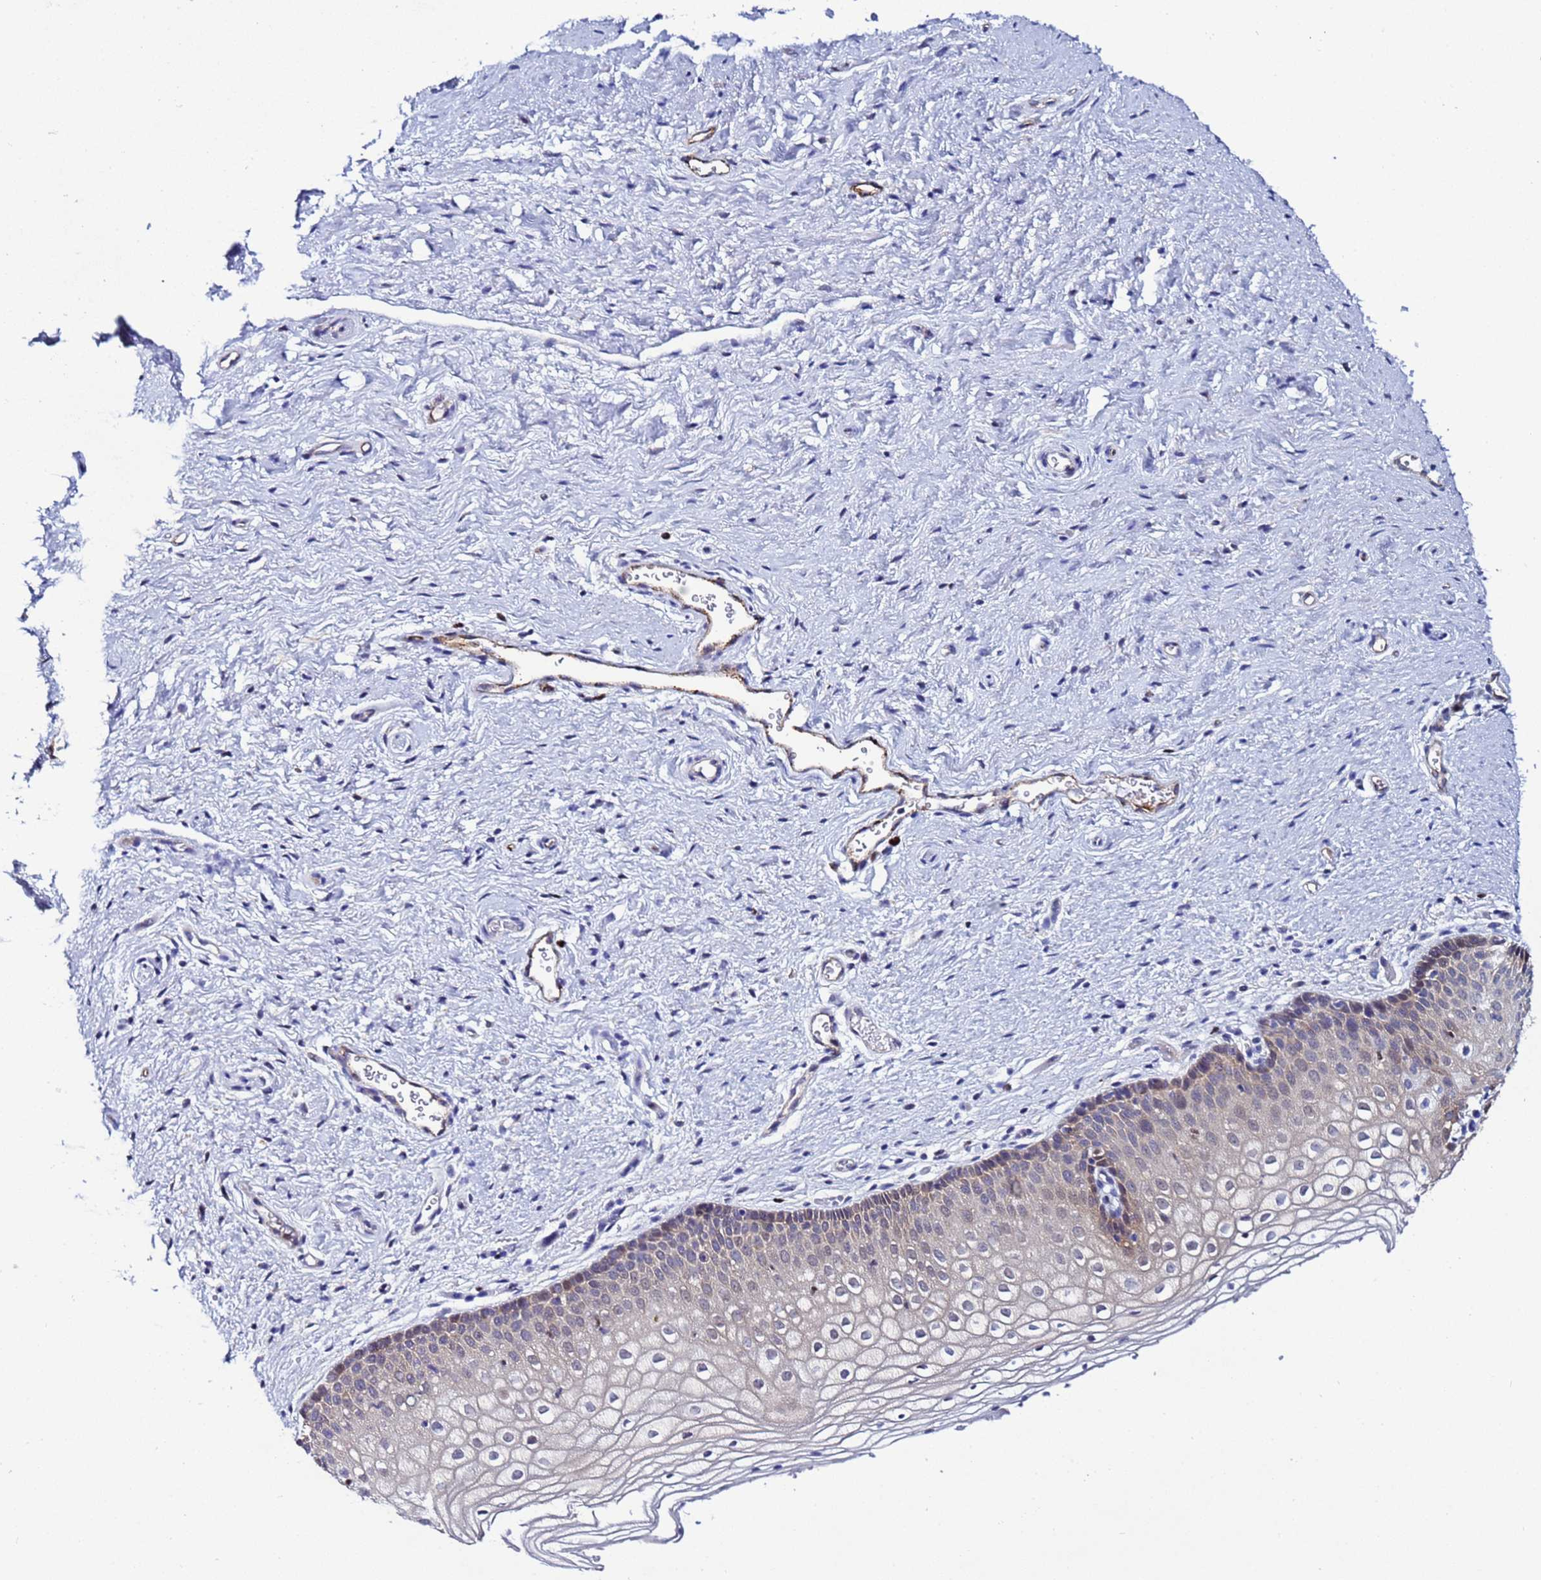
{"staining": {"intensity": "moderate", "quantity": "25%-75%", "location": "cytoplasmic/membranous,nuclear"}, "tissue": "vagina", "cell_type": "Squamous epithelial cells", "image_type": "normal", "snomed": [{"axis": "morphology", "description": "Normal tissue, NOS"}, {"axis": "topography", "description": "Vagina"}], "caption": "A medium amount of moderate cytoplasmic/membranous,nuclear expression is identified in approximately 25%-75% of squamous epithelial cells in unremarkable vagina.", "gene": "SLC25A37", "patient": {"sex": "female", "age": 60}}